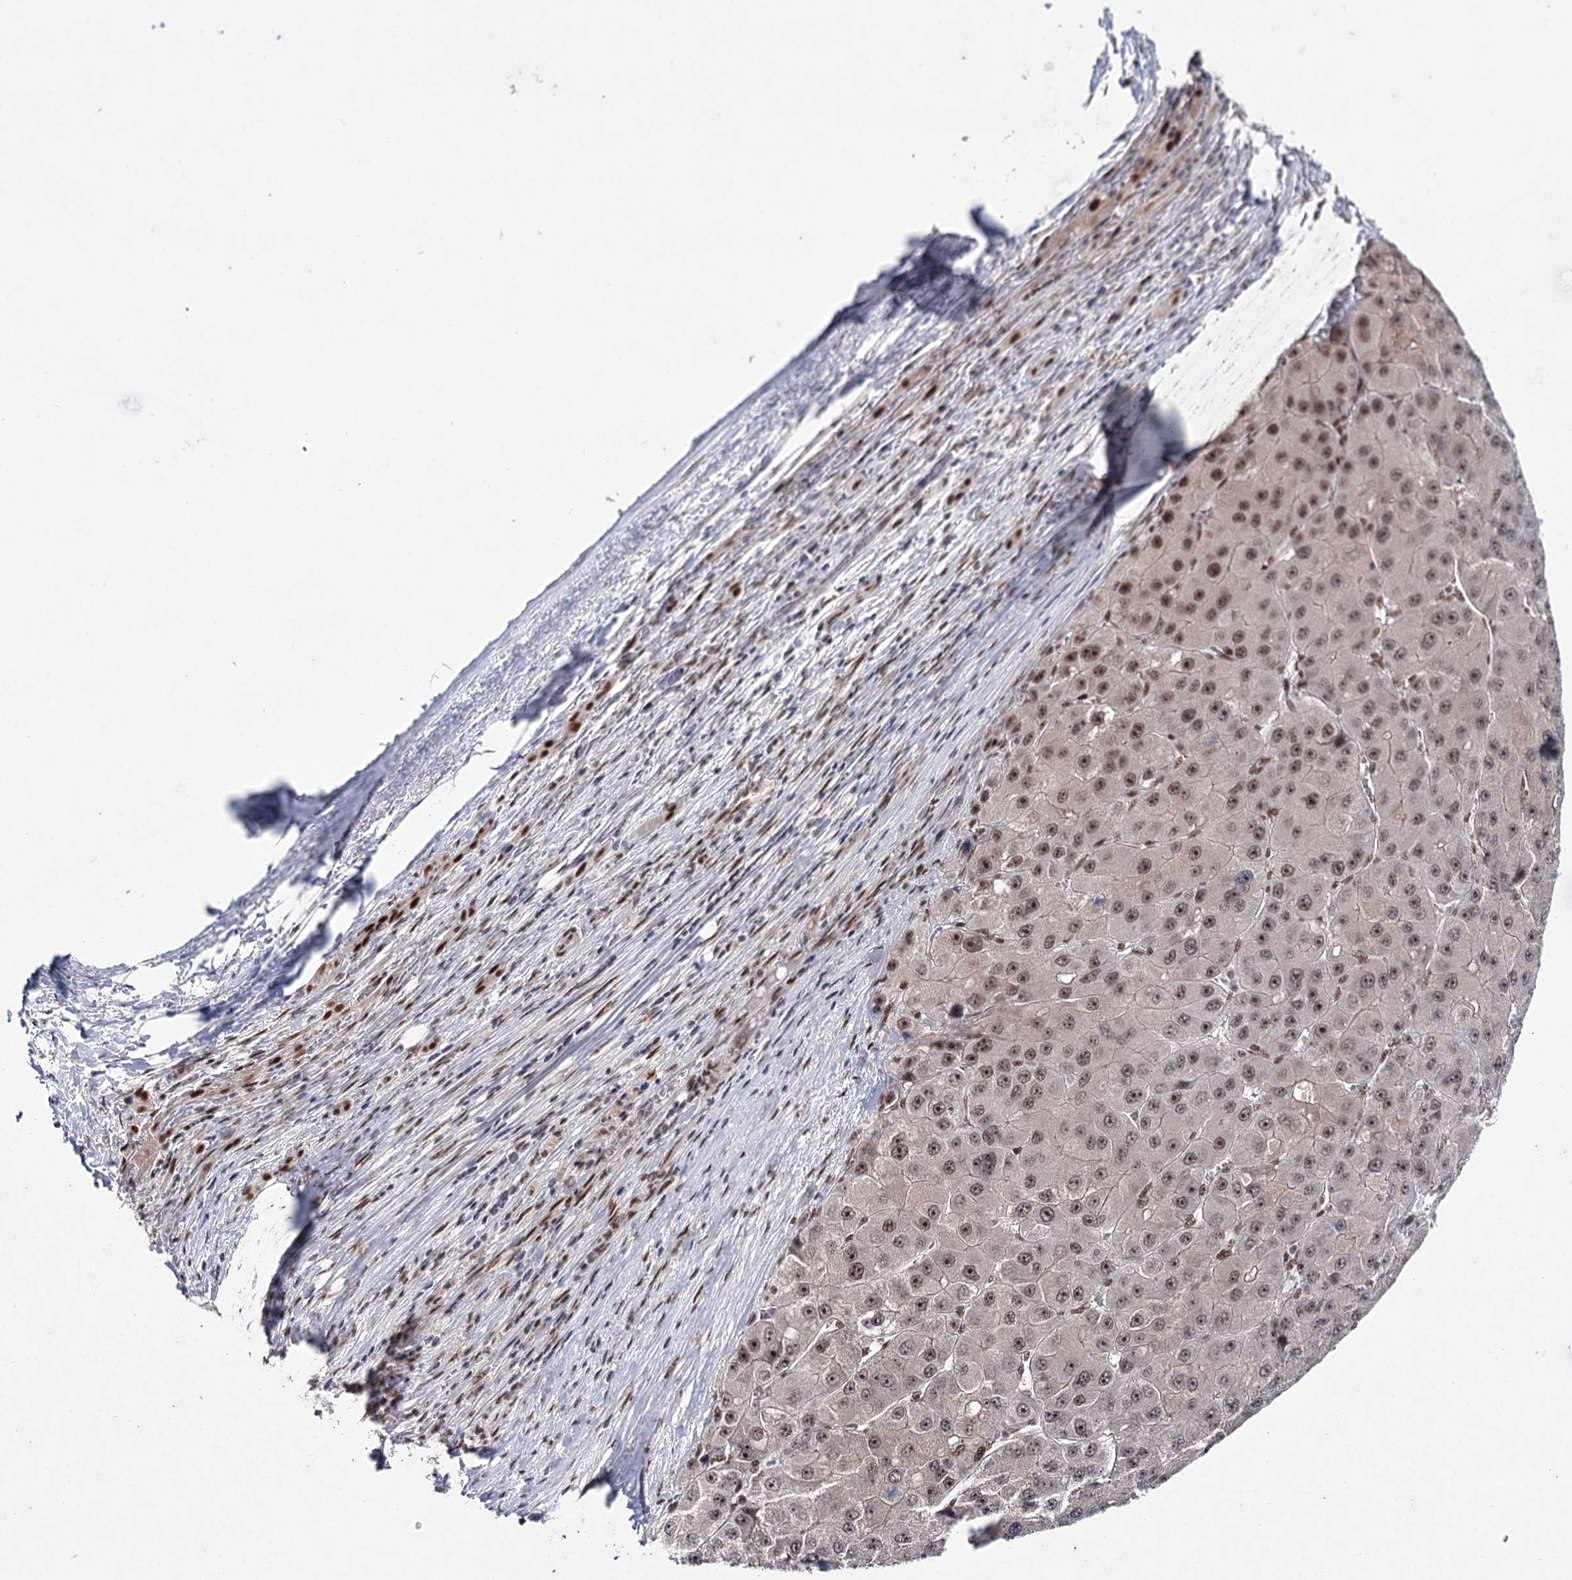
{"staining": {"intensity": "strong", "quantity": ">75%", "location": "nuclear"}, "tissue": "liver cancer", "cell_type": "Tumor cells", "image_type": "cancer", "snomed": [{"axis": "morphology", "description": "Carcinoma, Hepatocellular, NOS"}, {"axis": "topography", "description": "Liver"}], "caption": "Strong nuclear expression for a protein is present in about >75% of tumor cells of liver cancer (hepatocellular carcinoma) using immunohistochemistry (IHC).", "gene": "SCAF8", "patient": {"sex": "female", "age": 73}}